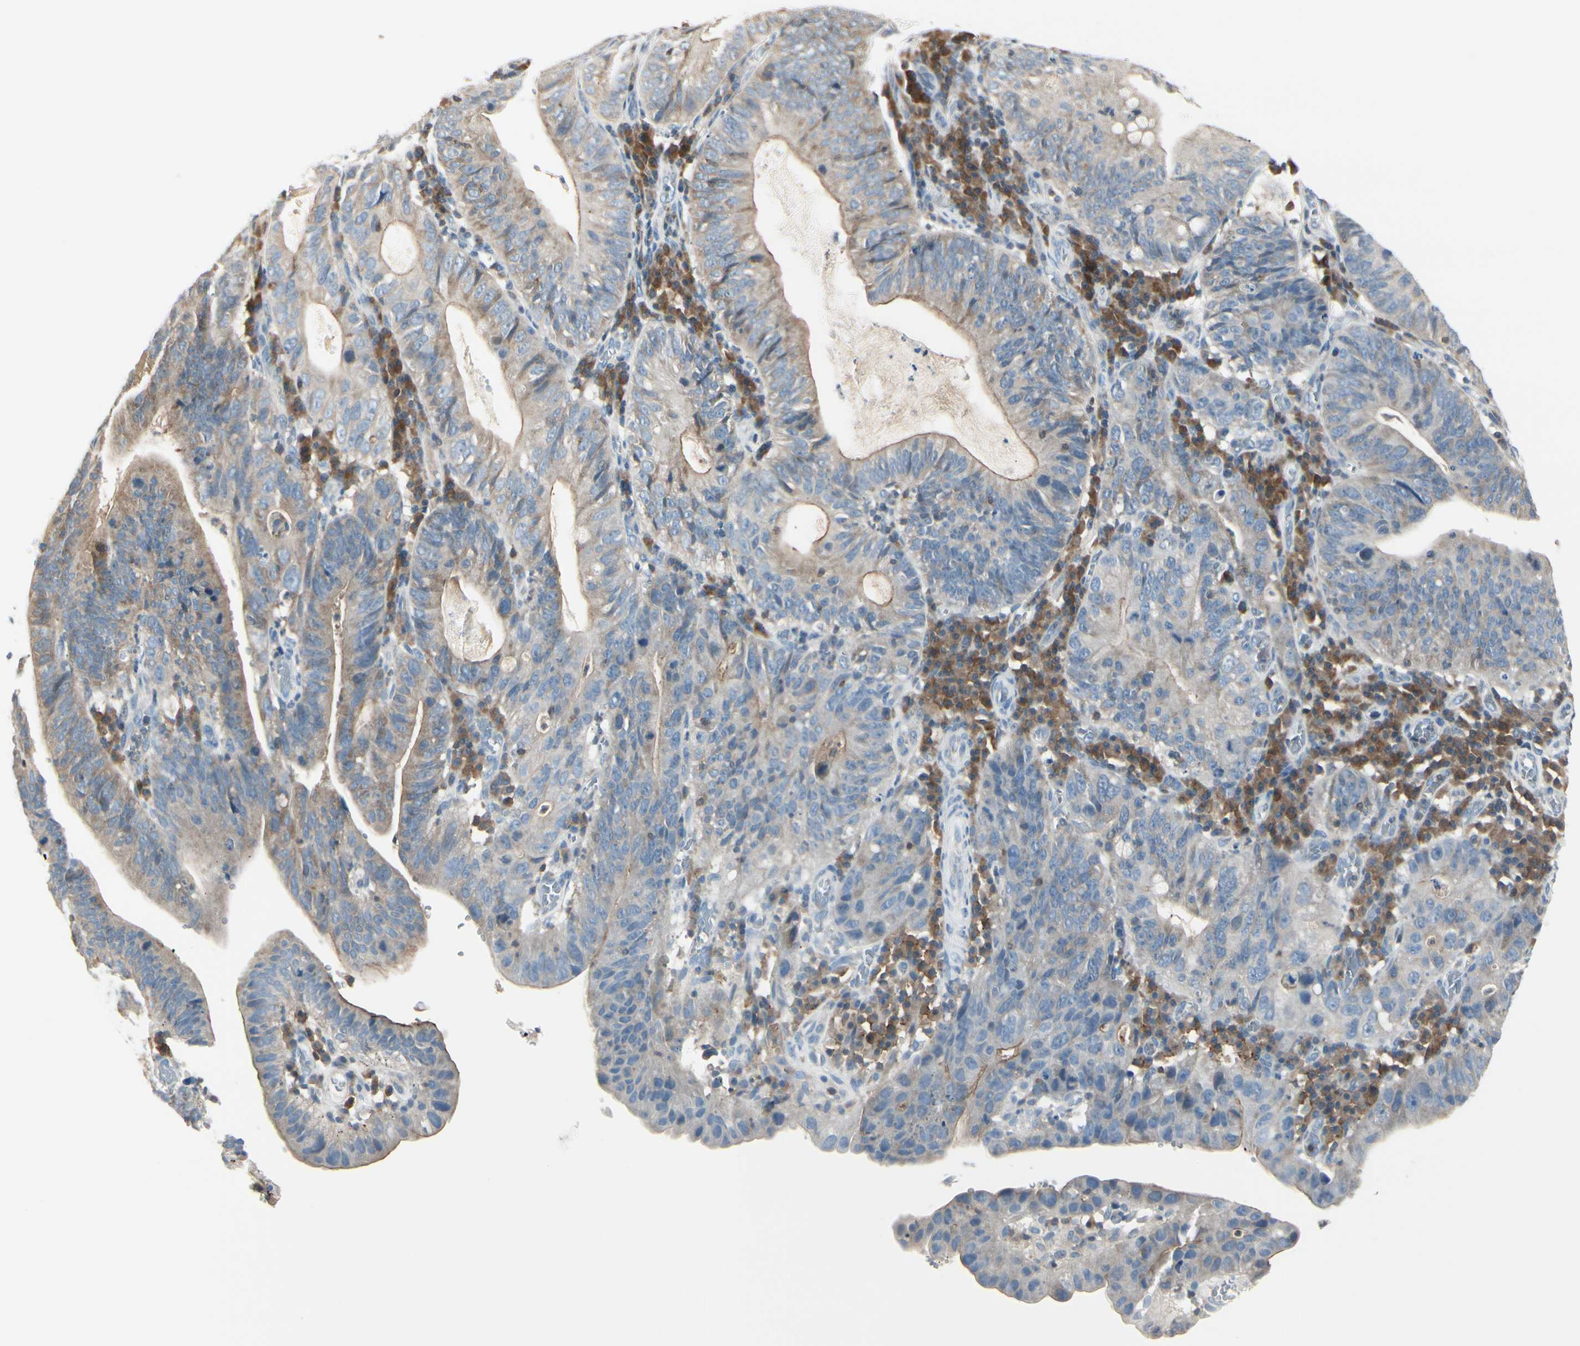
{"staining": {"intensity": "weak", "quantity": "25%-75%", "location": "cytoplasmic/membranous"}, "tissue": "stomach cancer", "cell_type": "Tumor cells", "image_type": "cancer", "snomed": [{"axis": "morphology", "description": "Adenocarcinoma, NOS"}, {"axis": "topography", "description": "Stomach"}], "caption": "DAB immunohistochemical staining of human adenocarcinoma (stomach) displays weak cytoplasmic/membranous protein expression in about 25%-75% of tumor cells.", "gene": "SLC9A3R1", "patient": {"sex": "male", "age": 59}}